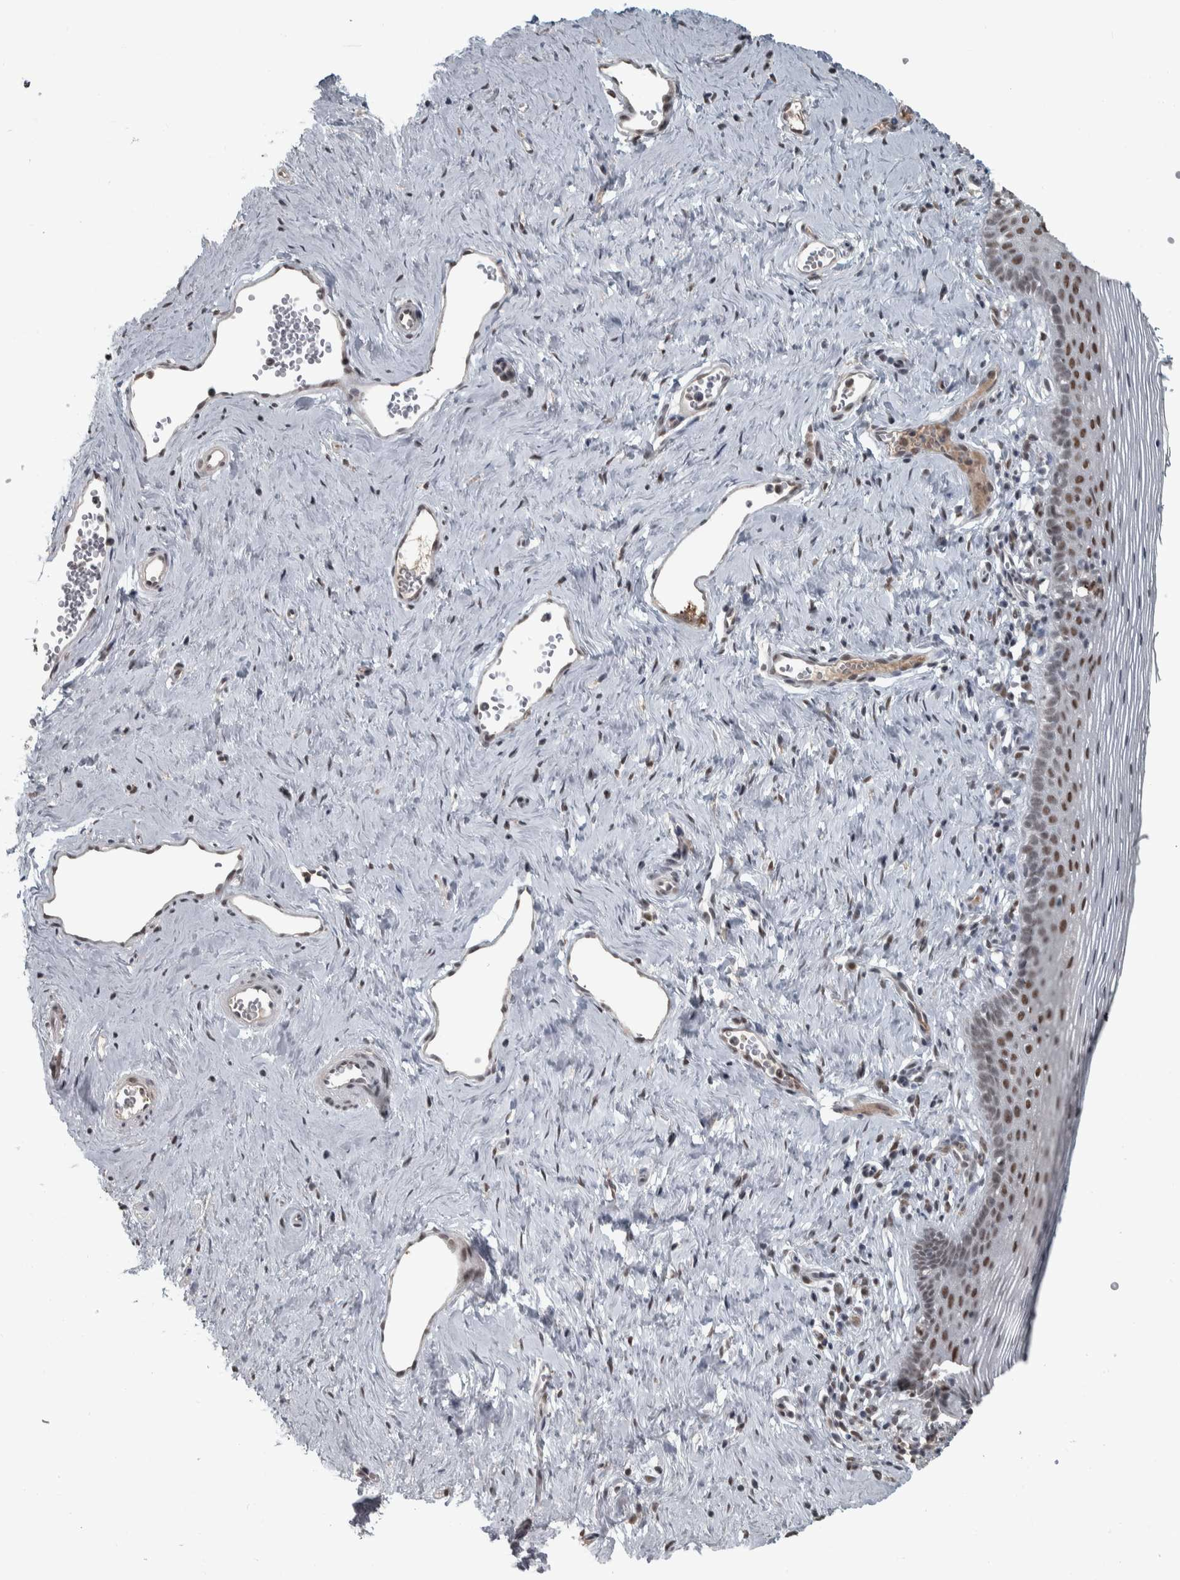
{"staining": {"intensity": "strong", "quantity": ">75%", "location": "nuclear"}, "tissue": "vagina", "cell_type": "Squamous epithelial cells", "image_type": "normal", "snomed": [{"axis": "morphology", "description": "Normal tissue, NOS"}, {"axis": "topography", "description": "Vagina"}], "caption": "IHC of benign human vagina displays high levels of strong nuclear staining in about >75% of squamous epithelial cells. The staining was performed using DAB (3,3'-diaminobenzidine), with brown indicating positive protein expression. Nuclei are stained blue with hematoxylin.", "gene": "DDX42", "patient": {"sex": "female", "age": 32}}